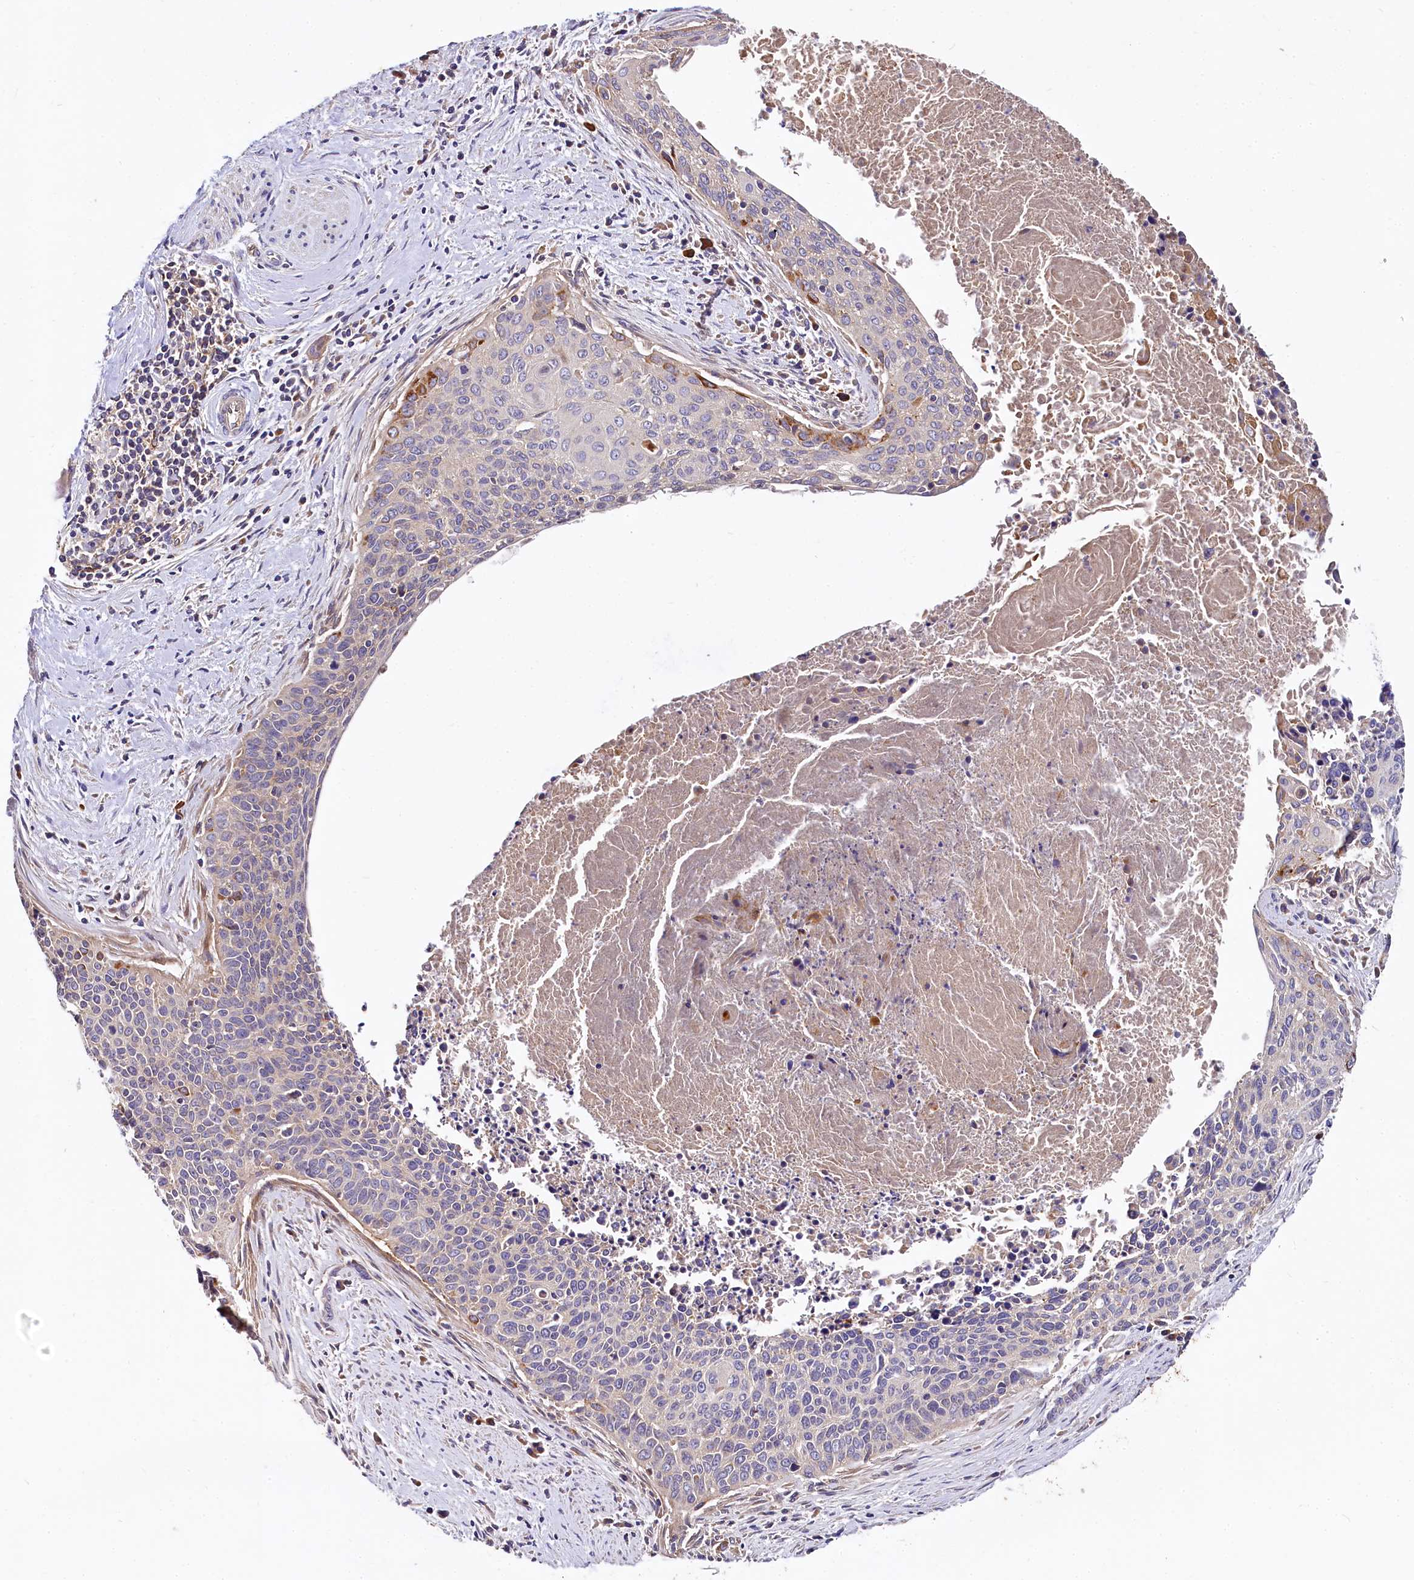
{"staining": {"intensity": "negative", "quantity": "none", "location": "none"}, "tissue": "cervical cancer", "cell_type": "Tumor cells", "image_type": "cancer", "snomed": [{"axis": "morphology", "description": "Squamous cell carcinoma, NOS"}, {"axis": "topography", "description": "Cervix"}], "caption": "Photomicrograph shows no significant protein positivity in tumor cells of cervical squamous cell carcinoma.", "gene": "SPRYD3", "patient": {"sex": "female", "age": 55}}